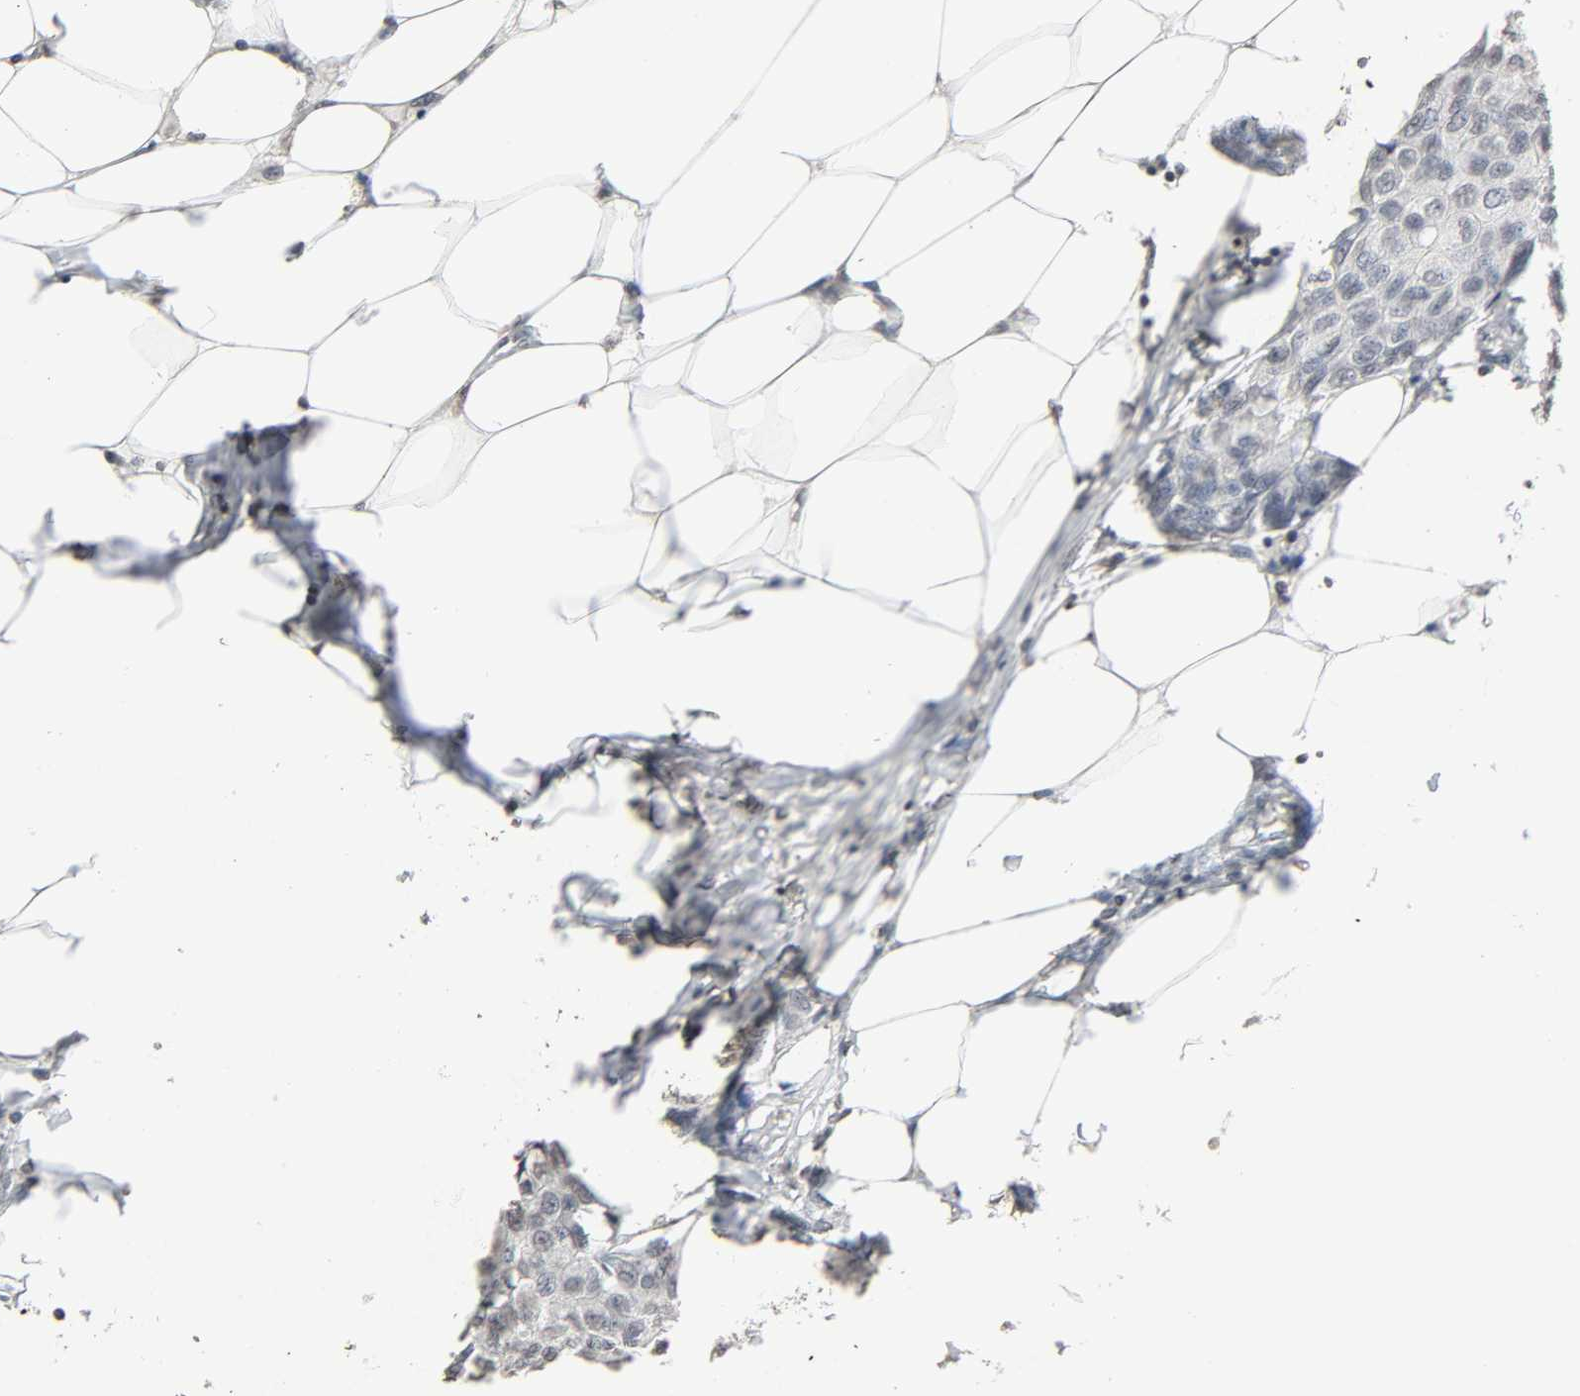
{"staining": {"intensity": "negative", "quantity": "none", "location": "none"}, "tissue": "breast cancer", "cell_type": "Tumor cells", "image_type": "cancer", "snomed": [{"axis": "morphology", "description": "Duct carcinoma"}, {"axis": "topography", "description": "Breast"}], "caption": "Immunohistochemistry image of neoplastic tissue: human breast cancer stained with DAB shows no significant protein positivity in tumor cells.", "gene": "STK4", "patient": {"sex": "female", "age": 80}}